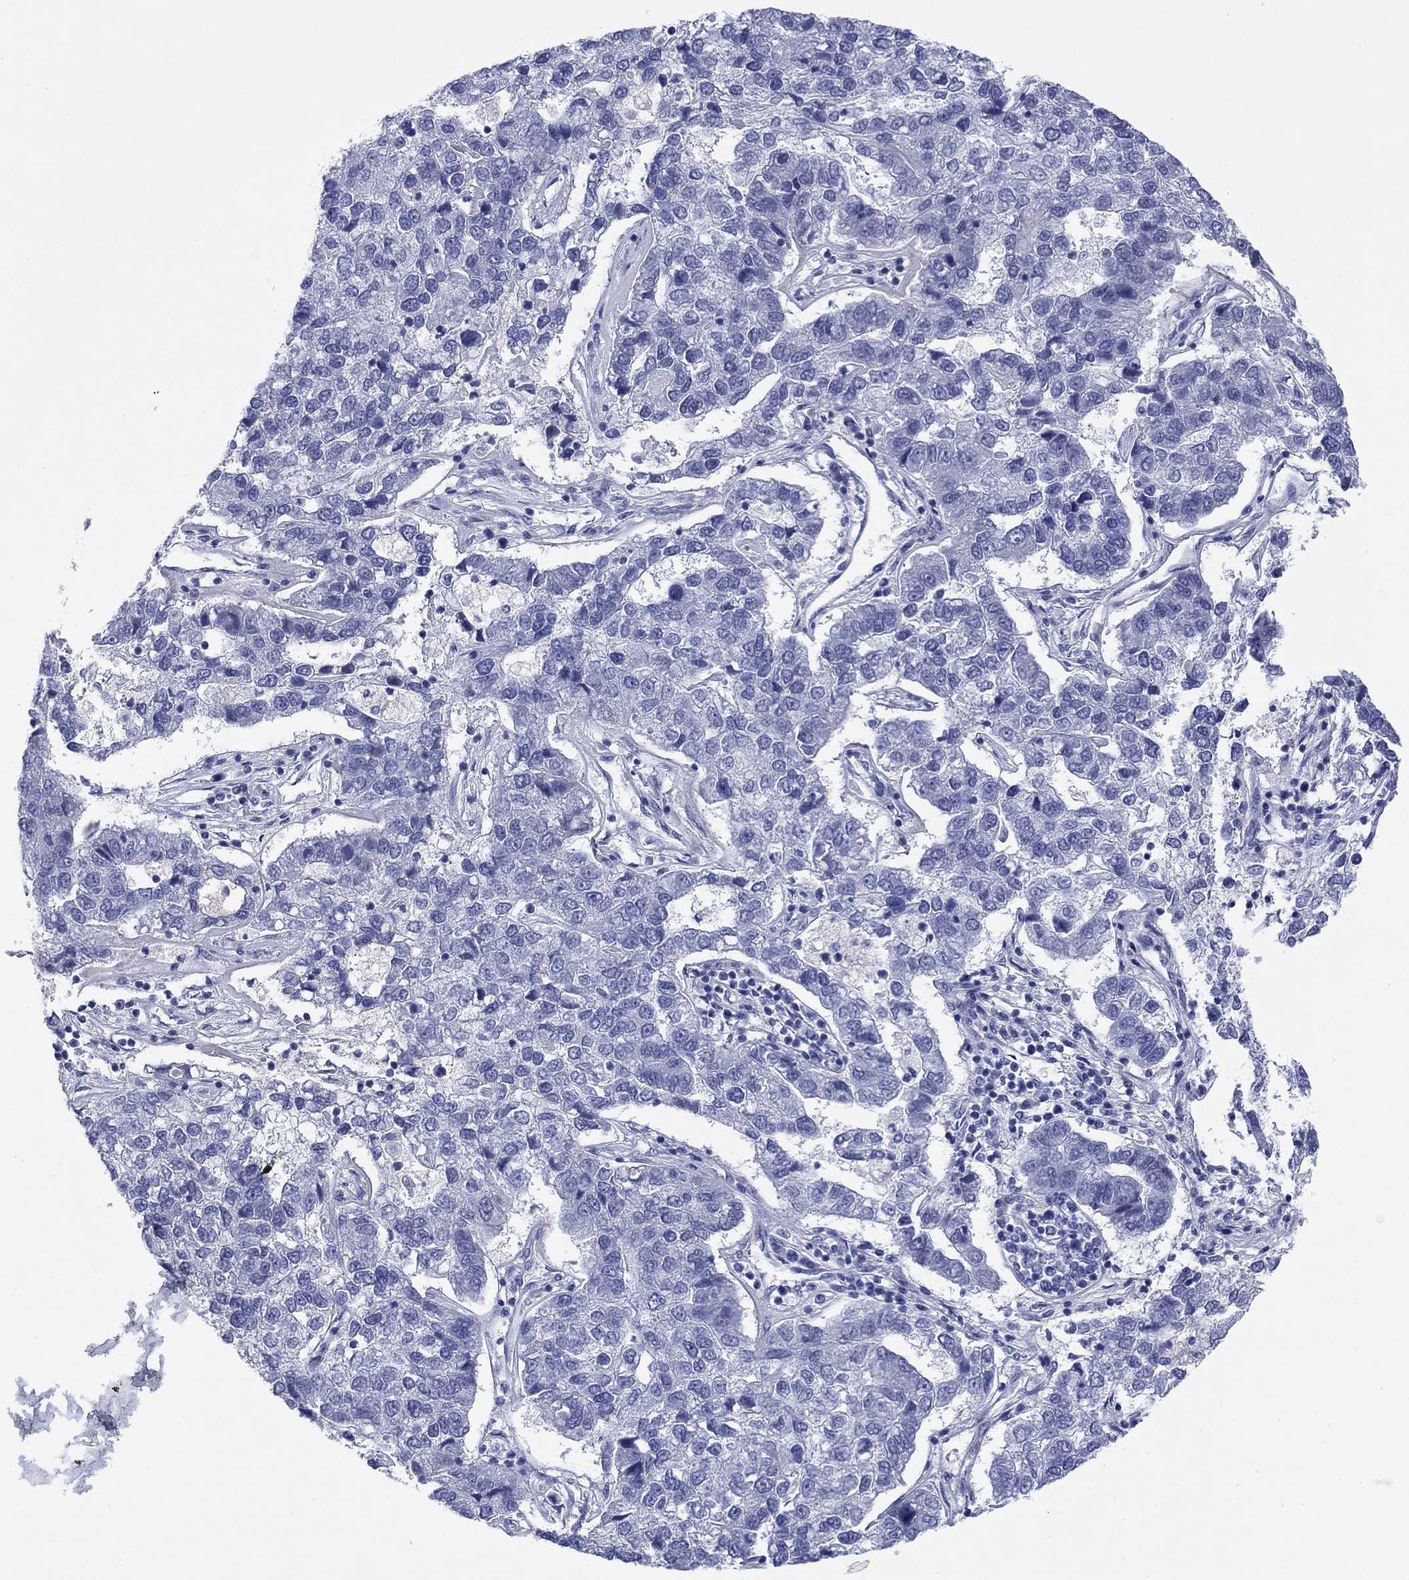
{"staining": {"intensity": "negative", "quantity": "none", "location": "none"}, "tissue": "pancreatic cancer", "cell_type": "Tumor cells", "image_type": "cancer", "snomed": [{"axis": "morphology", "description": "Adenocarcinoma, NOS"}, {"axis": "topography", "description": "Pancreas"}], "caption": "Protein analysis of adenocarcinoma (pancreatic) exhibits no significant expression in tumor cells.", "gene": "PTPRZ1", "patient": {"sex": "female", "age": 61}}